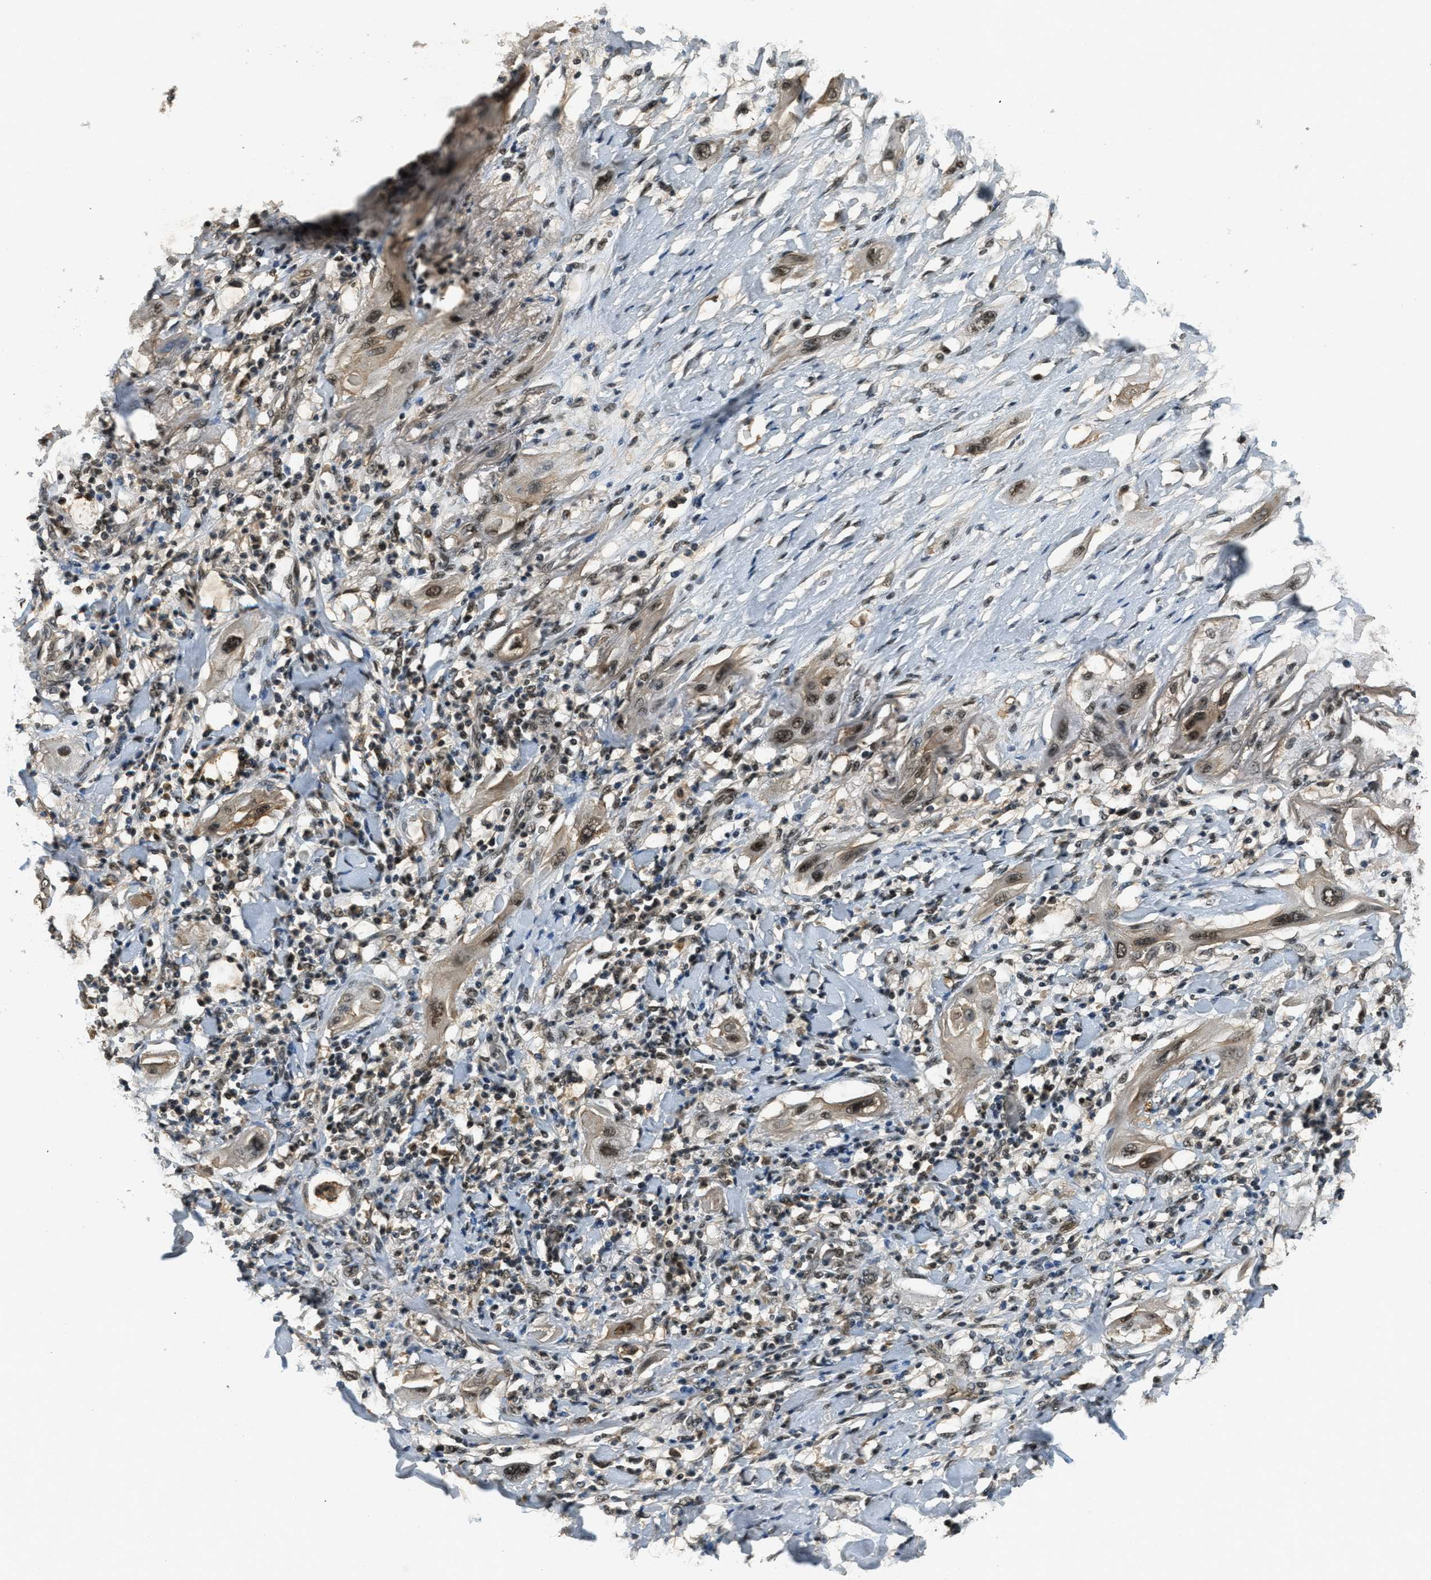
{"staining": {"intensity": "strong", "quantity": ">75%", "location": "cytoplasmic/membranous,nuclear"}, "tissue": "lung cancer", "cell_type": "Tumor cells", "image_type": "cancer", "snomed": [{"axis": "morphology", "description": "Squamous cell carcinoma, NOS"}, {"axis": "topography", "description": "Lung"}], "caption": "About >75% of tumor cells in human lung squamous cell carcinoma reveal strong cytoplasmic/membranous and nuclear protein positivity as visualized by brown immunohistochemical staining.", "gene": "ZNF148", "patient": {"sex": "female", "age": 47}}